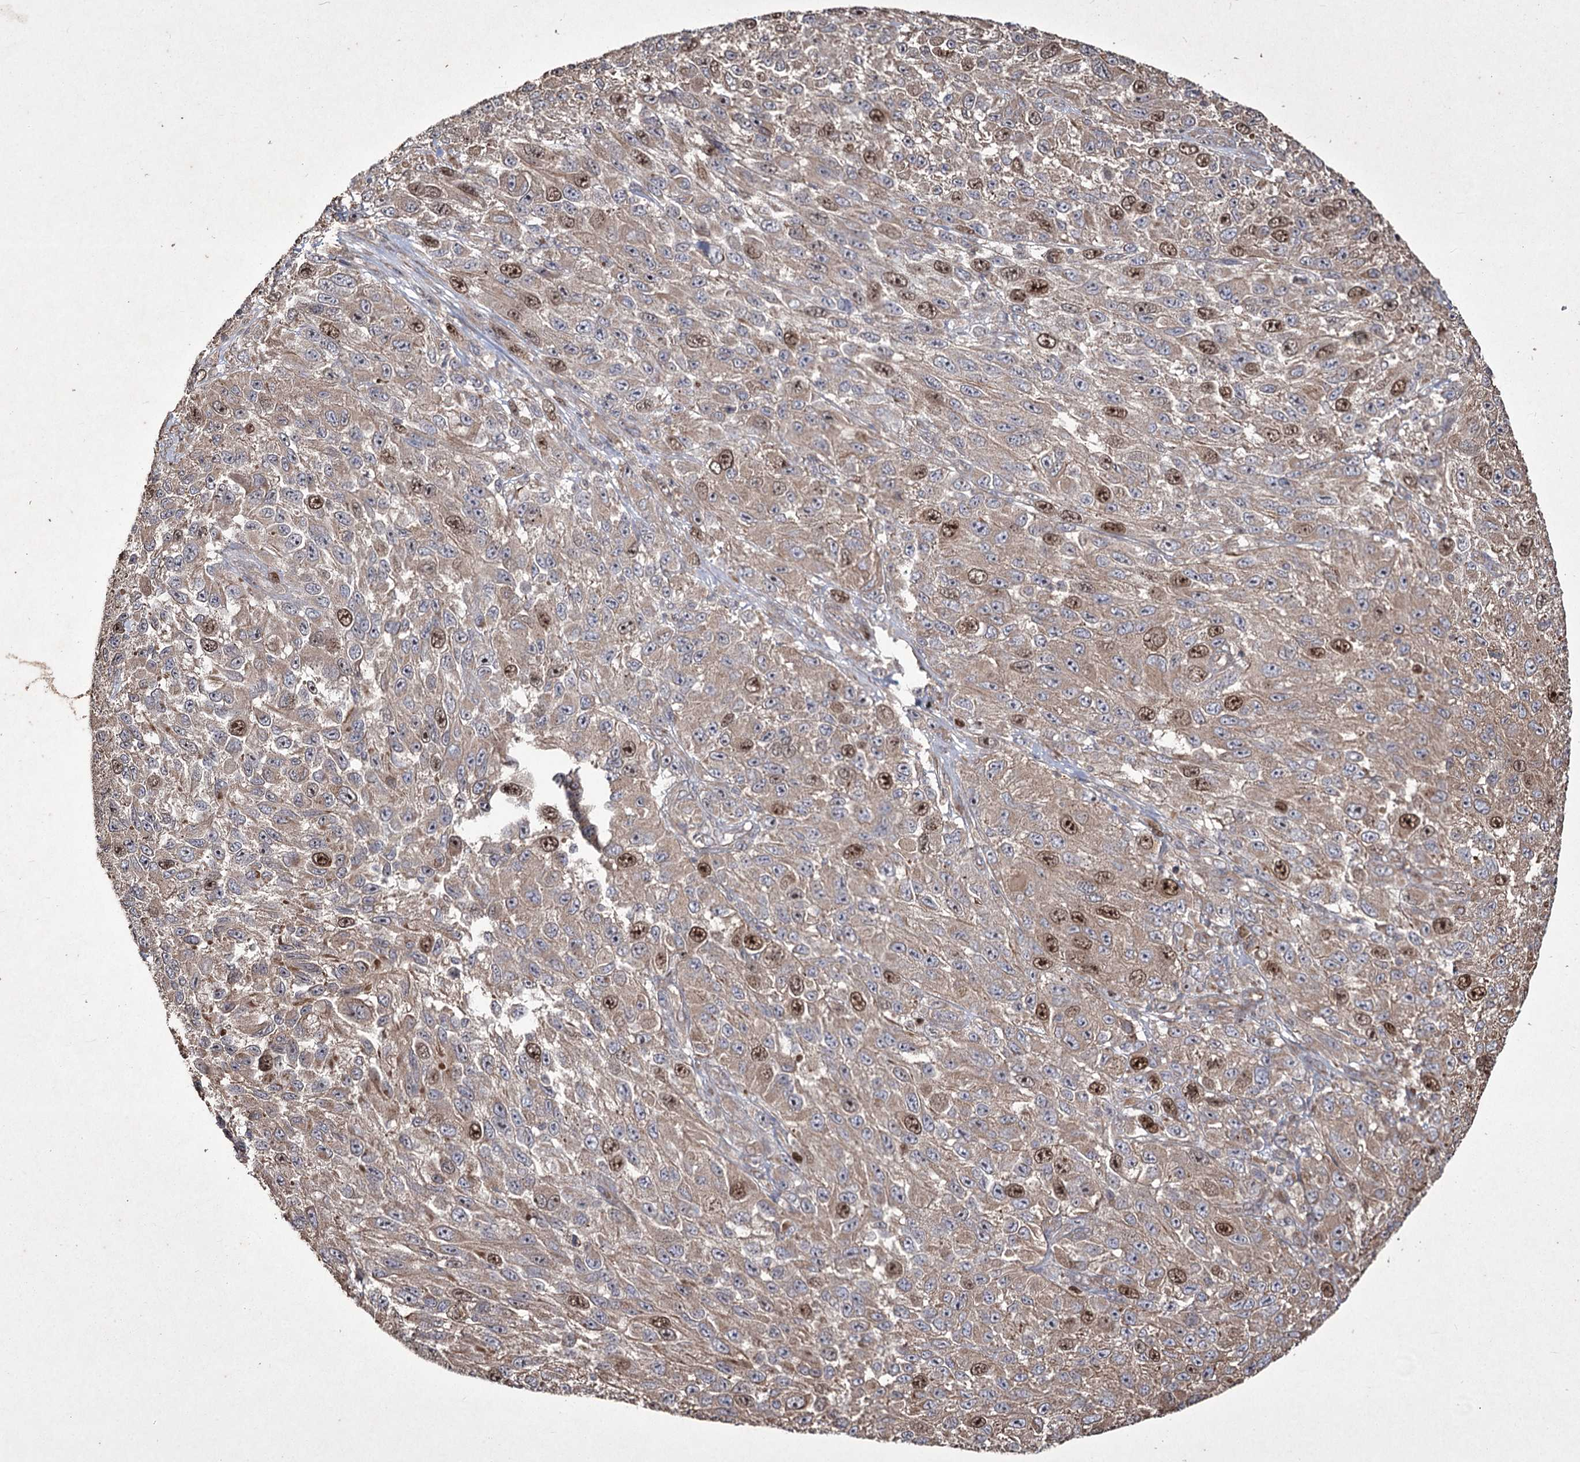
{"staining": {"intensity": "moderate", "quantity": "<25%", "location": "nuclear"}, "tissue": "melanoma", "cell_type": "Tumor cells", "image_type": "cancer", "snomed": [{"axis": "morphology", "description": "Normal tissue, NOS"}, {"axis": "morphology", "description": "Malignant melanoma, NOS"}, {"axis": "topography", "description": "Skin"}], "caption": "Malignant melanoma tissue displays moderate nuclear expression in approximately <25% of tumor cells", "gene": "PRC1", "patient": {"sex": "female", "age": 96}}